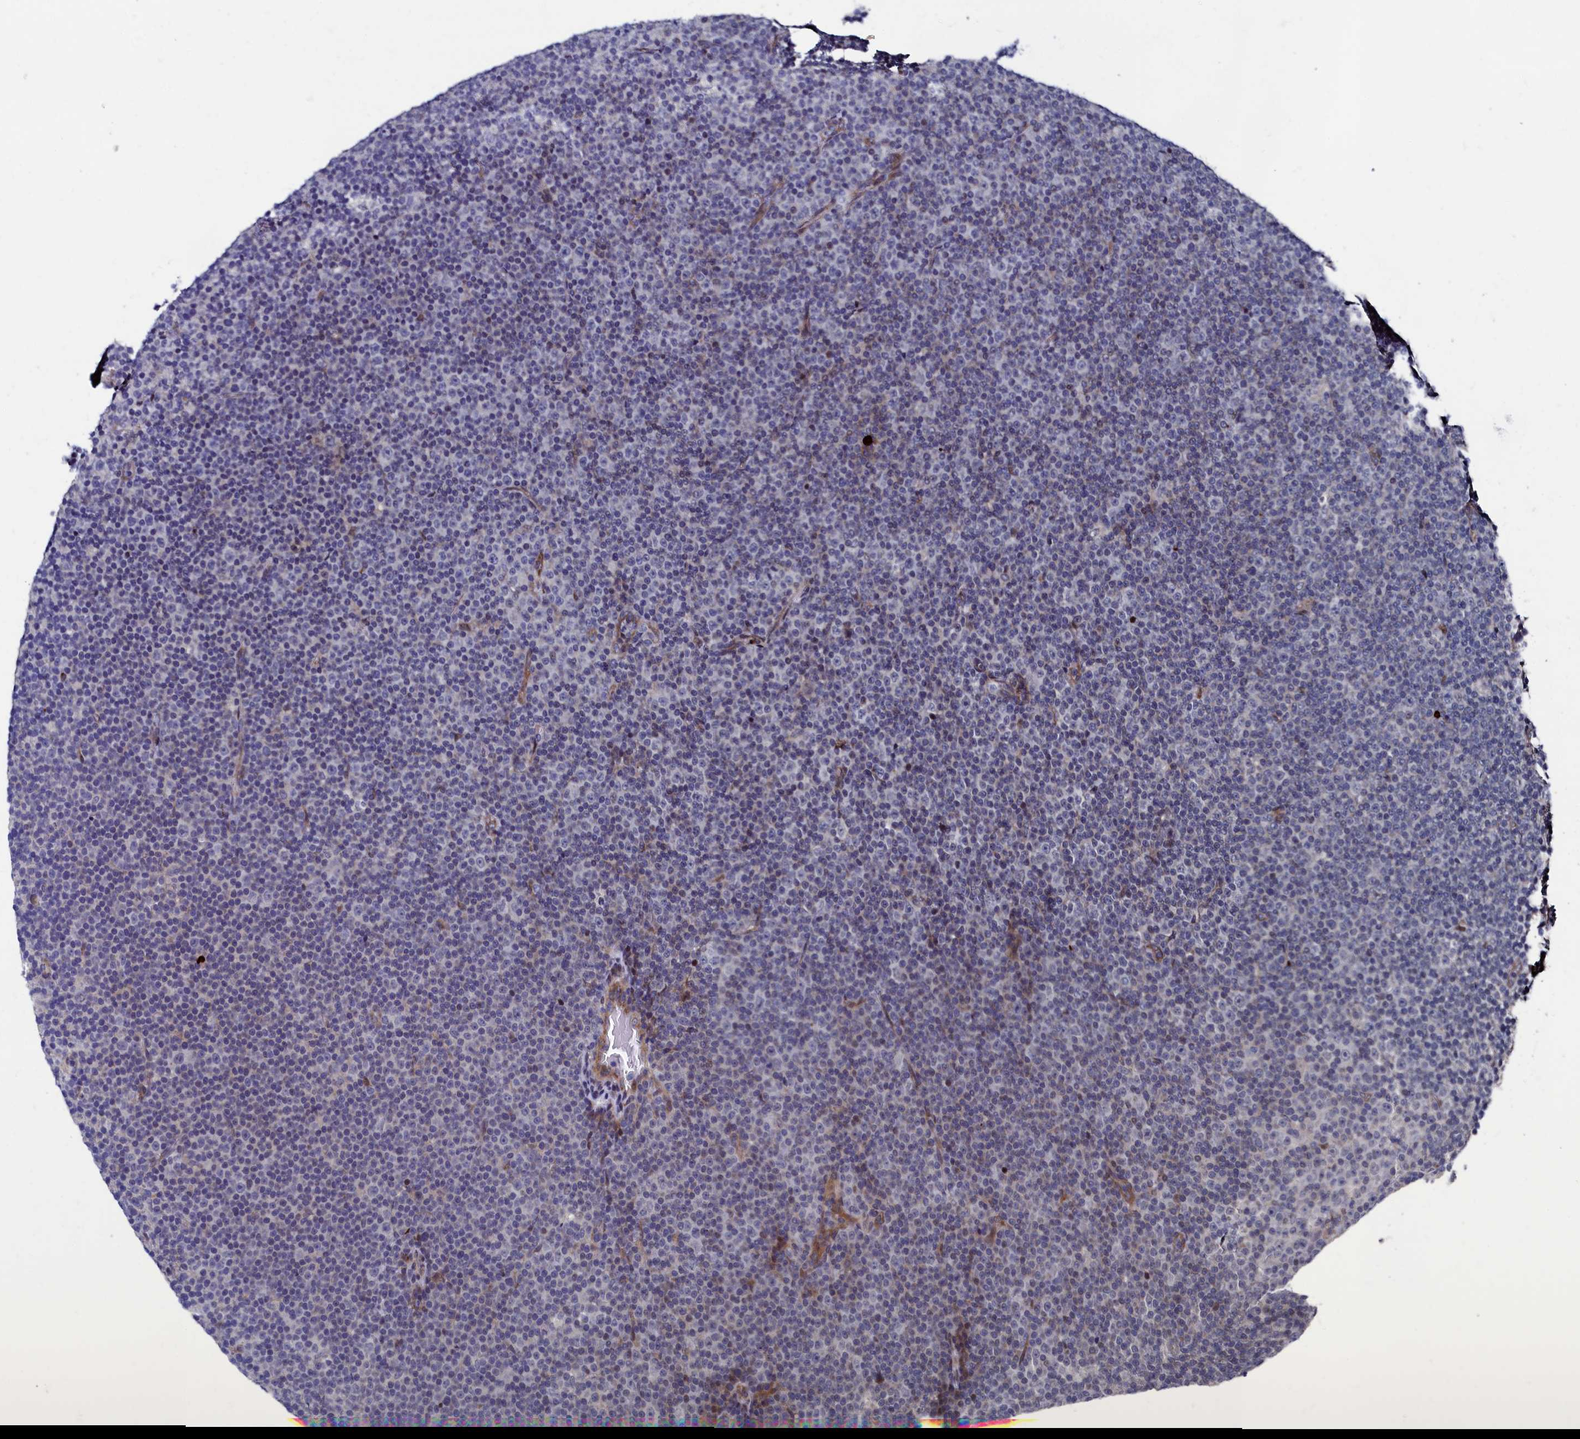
{"staining": {"intensity": "negative", "quantity": "none", "location": "none"}, "tissue": "lymphoma", "cell_type": "Tumor cells", "image_type": "cancer", "snomed": [{"axis": "morphology", "description": "Malignant lymphoma, non-Hodgkin's type, Low grade"}, {"axis": "topography", "description": "Lymph node"}], "caption": "Tumor cells show no significant expression in lymphoma.", "gene": "ZNF891", "patient": {"sex": "female", "age": 67}}